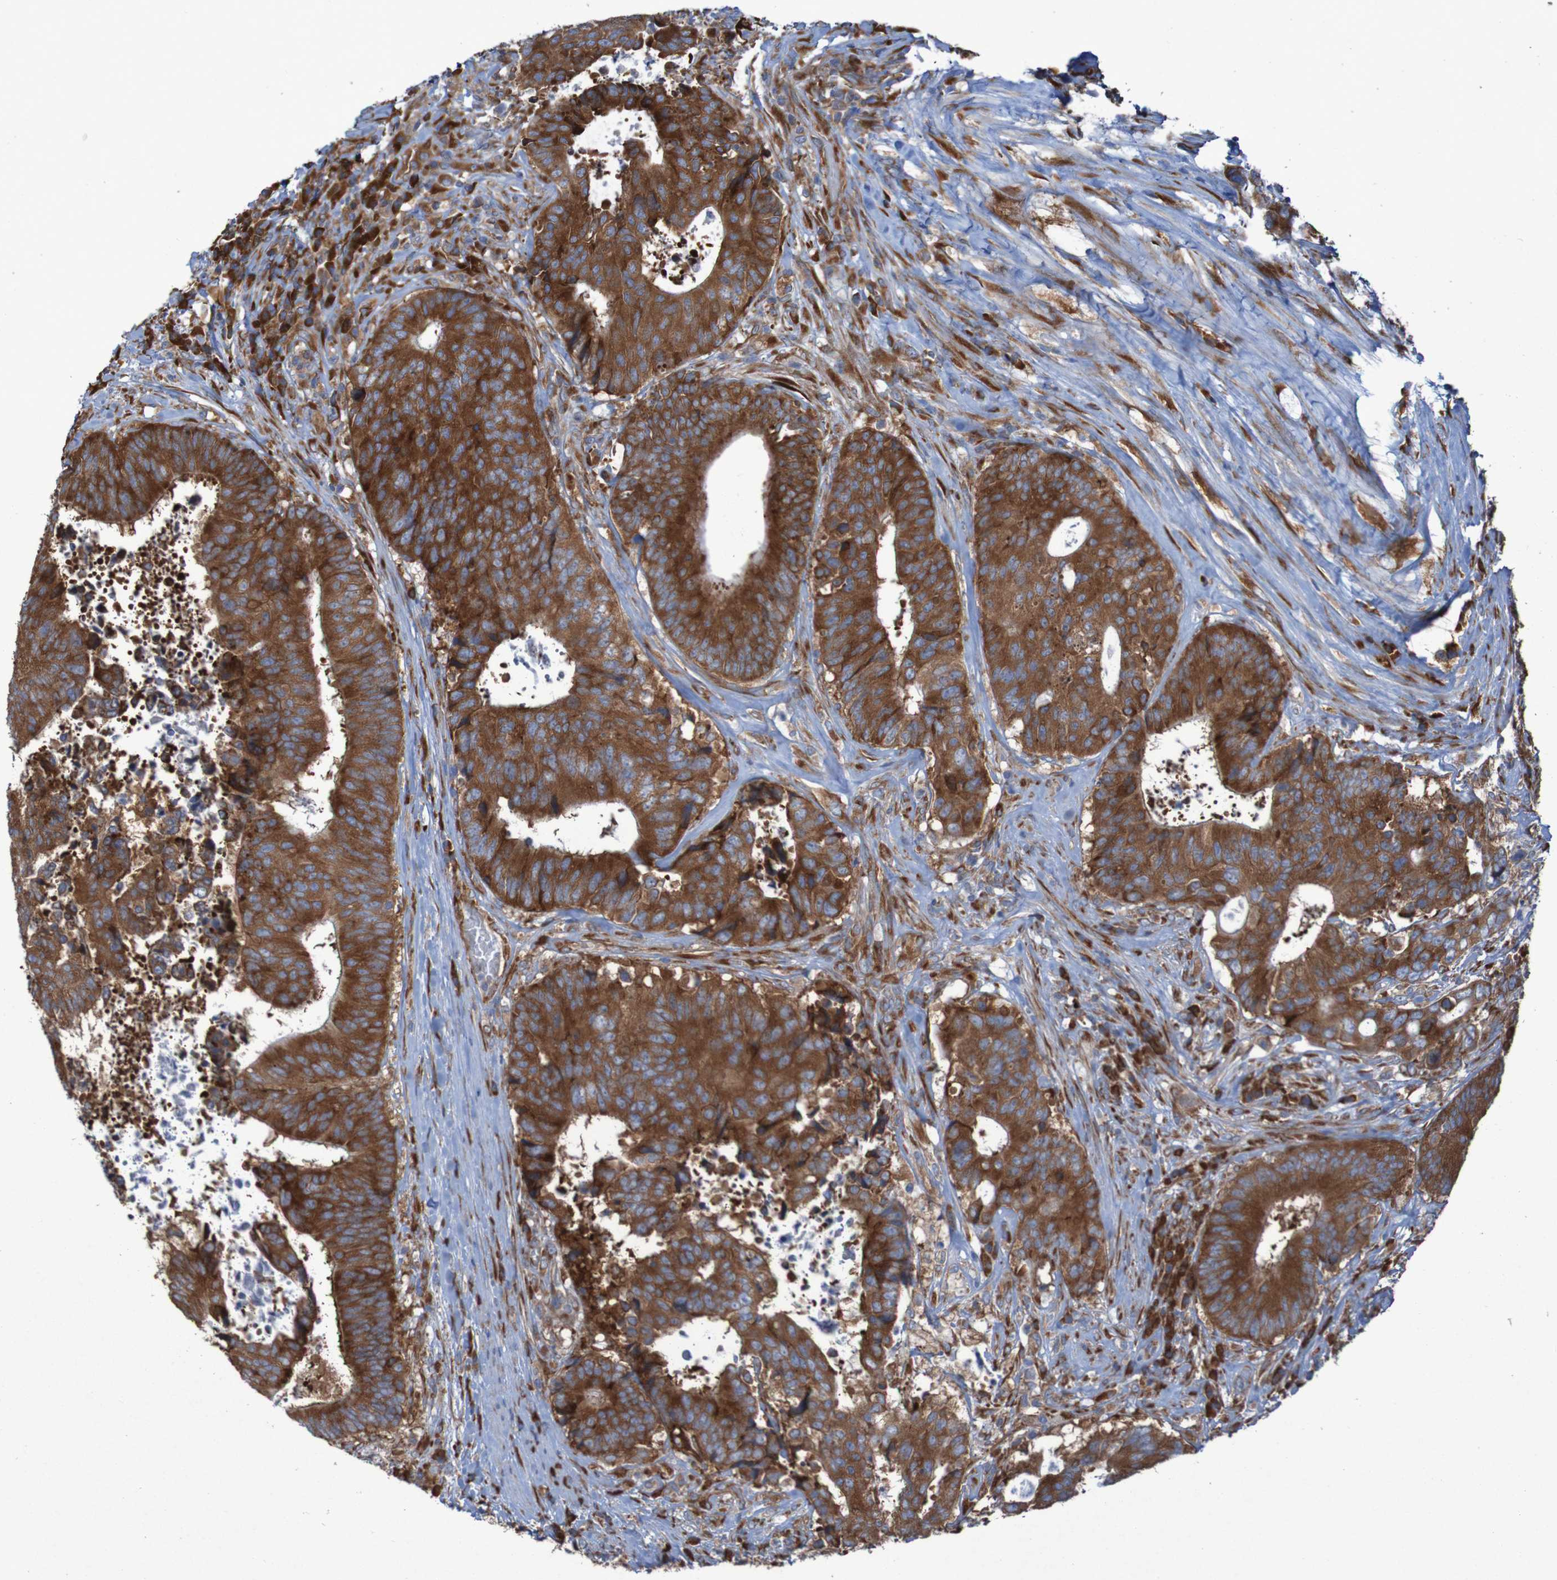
{"staining": {"intensity": "strong", "quantity": ">75%", "location": "cytoplasmic/membranous"}, "tissue": "colorectal cancer", "cell_type": "Tumor cells", "image_type": "cancer", "snomed": [{"axis": "morphology", "description": "Adenocarcinoma, NOS"}, {"axis": "topography", "description": "Rectum"}], "caption": "About >75% of tumor cells in human colorectal cancer demonstrate strong cytoplasmic/membranous protein positivity as visualized by brown immunohistochemical staining.", "gene": "RPL10", "patient": {"sex": "male", "age": 72}}